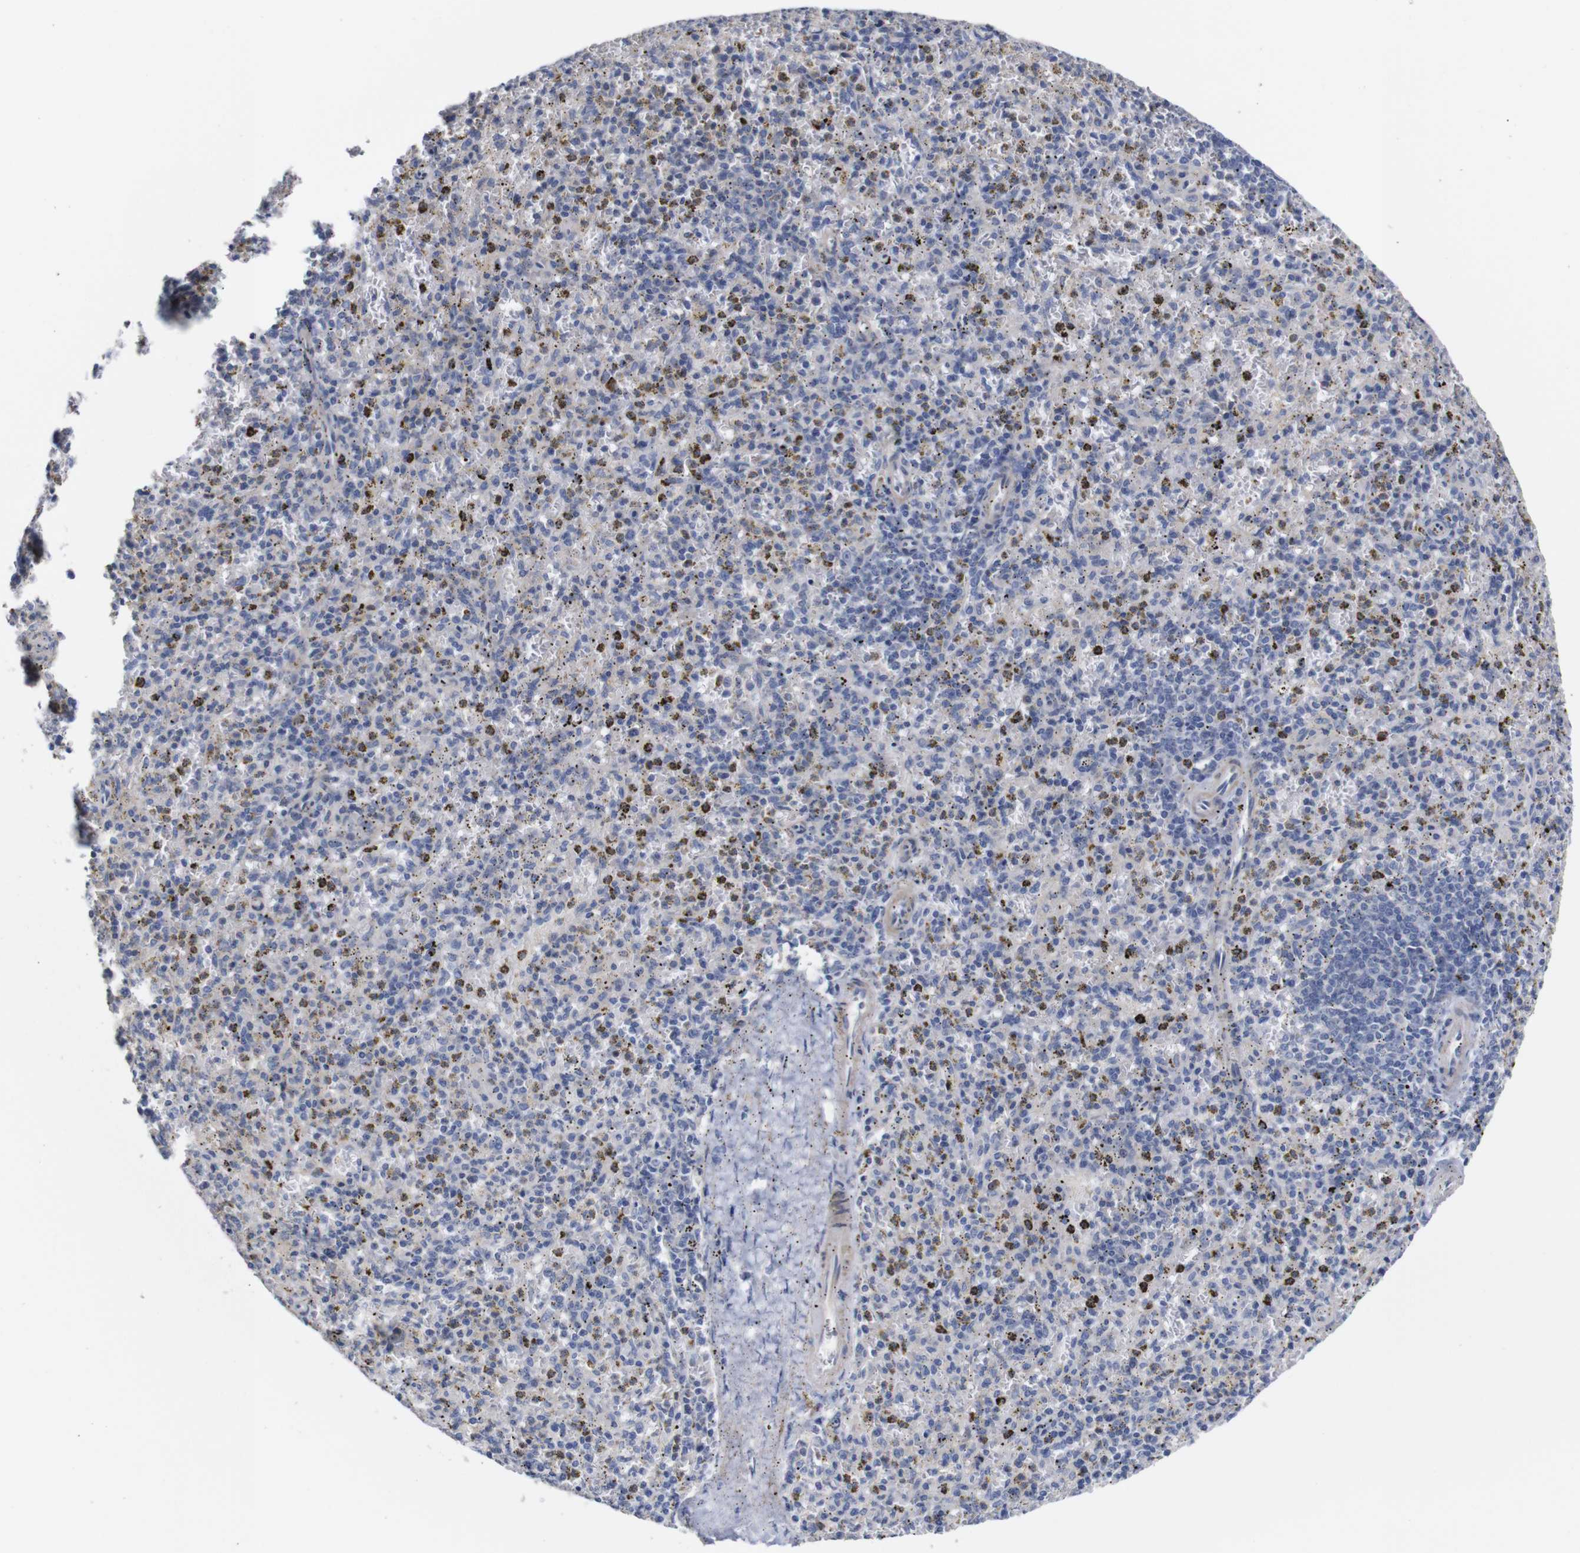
{"staining": {"intensity": "negative", "quantity": "none", "location": "none"}, "tissue": "spleen", "cell_type": "Cells in red pulp", "image_type": "normal", "snomed": [{"axis": "morphology", "description": "Normal tissue, NOS"}, {"axis": "topography", "description": "Spleen"}], "caption": "Spleen stained for a protein using immunohistochemistry reveals no staining cells in red pulp.", "gene": "TCEAL9", "patient": {"sex": "male", "age": 72}}